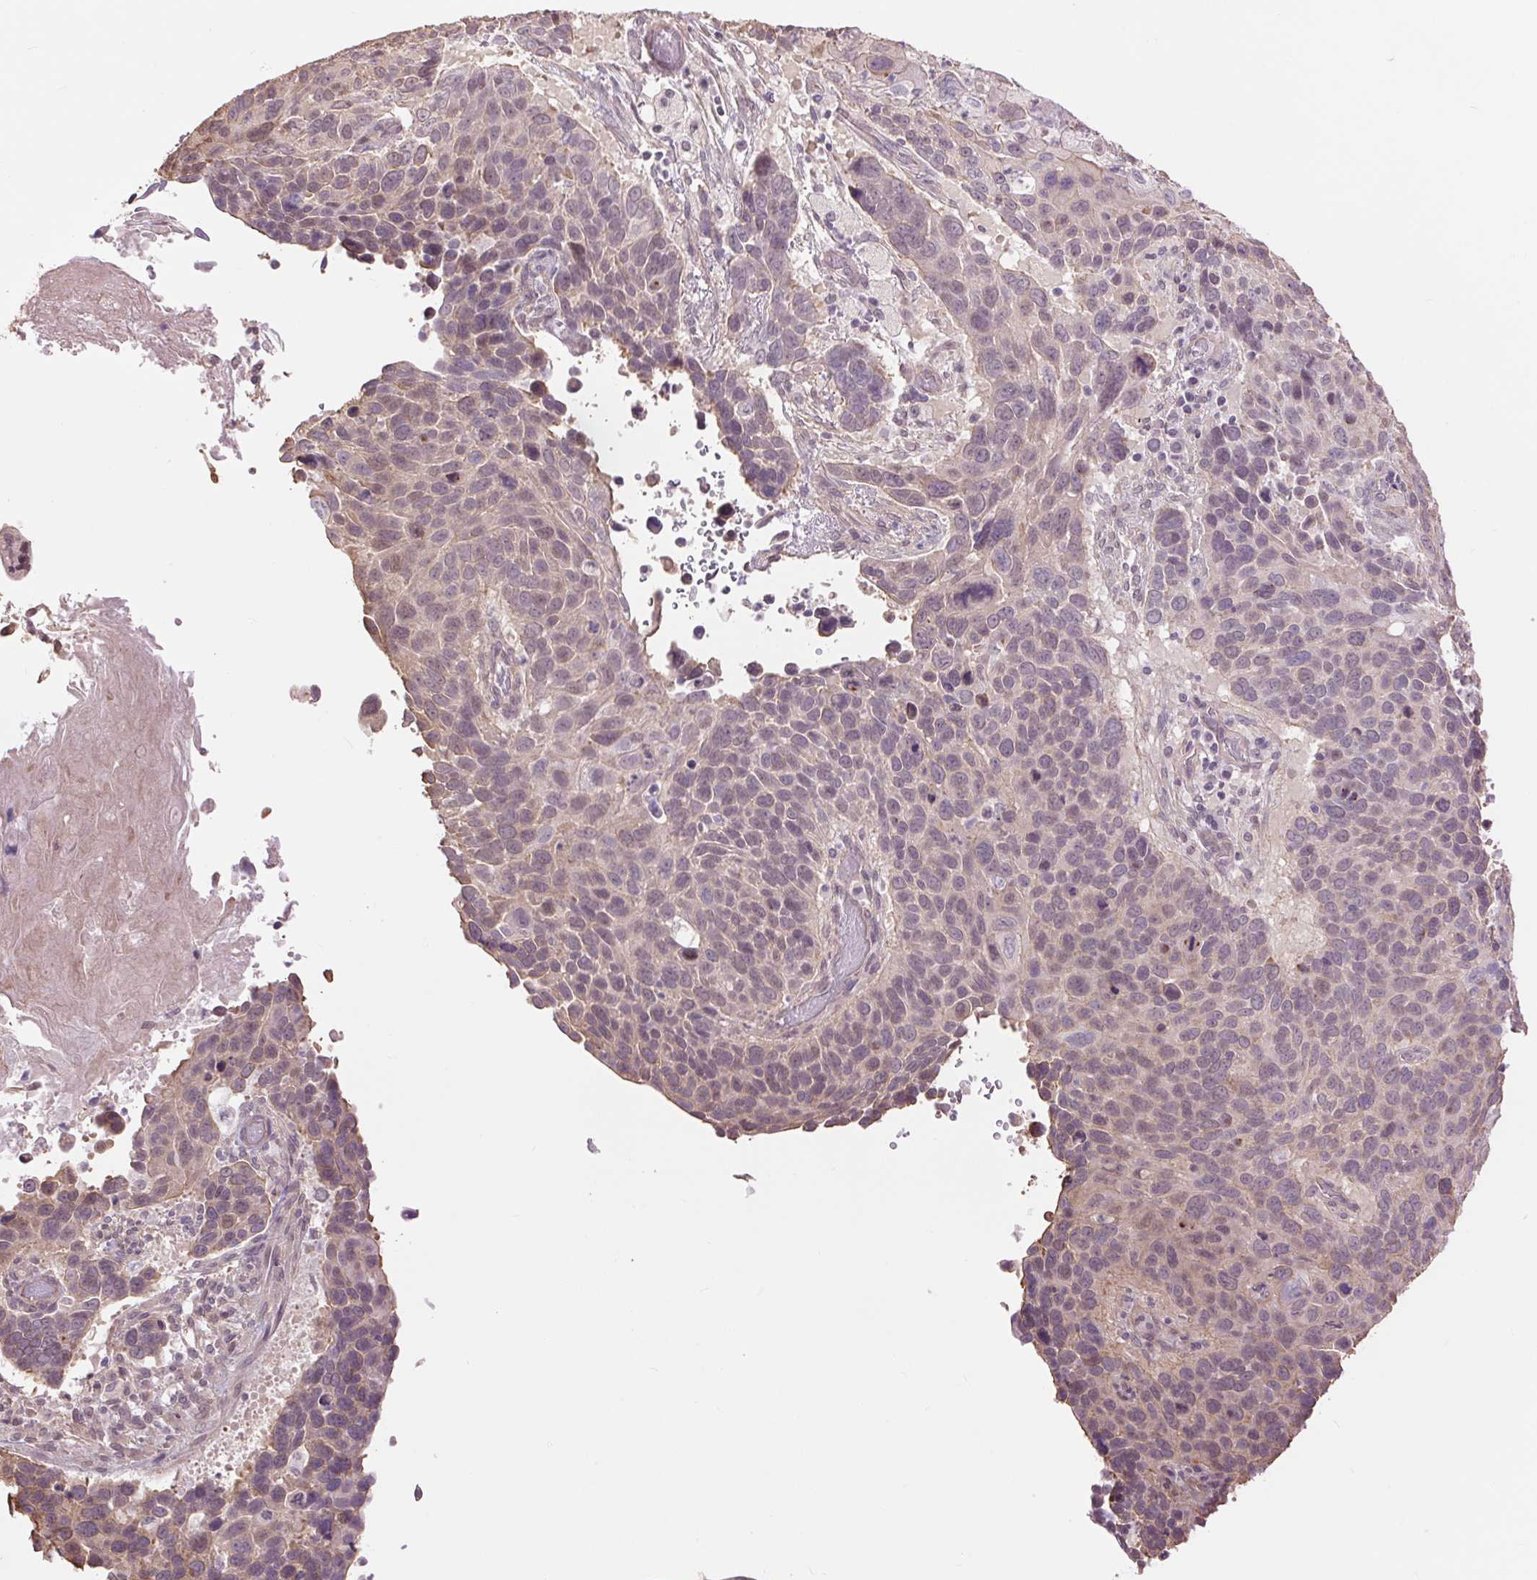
{"staining": {"intensity": "weak", "quantity": "<25%", "location": "cytoplasmic/membranous"}, "tissue": "lung cancer", "cell_type": "Tumor cells", "image_type": "cancer", "snomed": [{"axis": "morphology", "description": "Squamous cell carcinoma, NOS"}, {"axis": "topography", "description": "Lung"}], "caption": "Immunohistochemistry image of neoplastic tissue: squamous cell carcinoma (lung) stained with DAB exhibits no significant protein positivity in tumor cells. The staining is performed using DAB brown chromogen with nuclei counter-stained in using hematoxylin.", "gene": "PALM", "patient": {"sex": "male", "age": 68}}